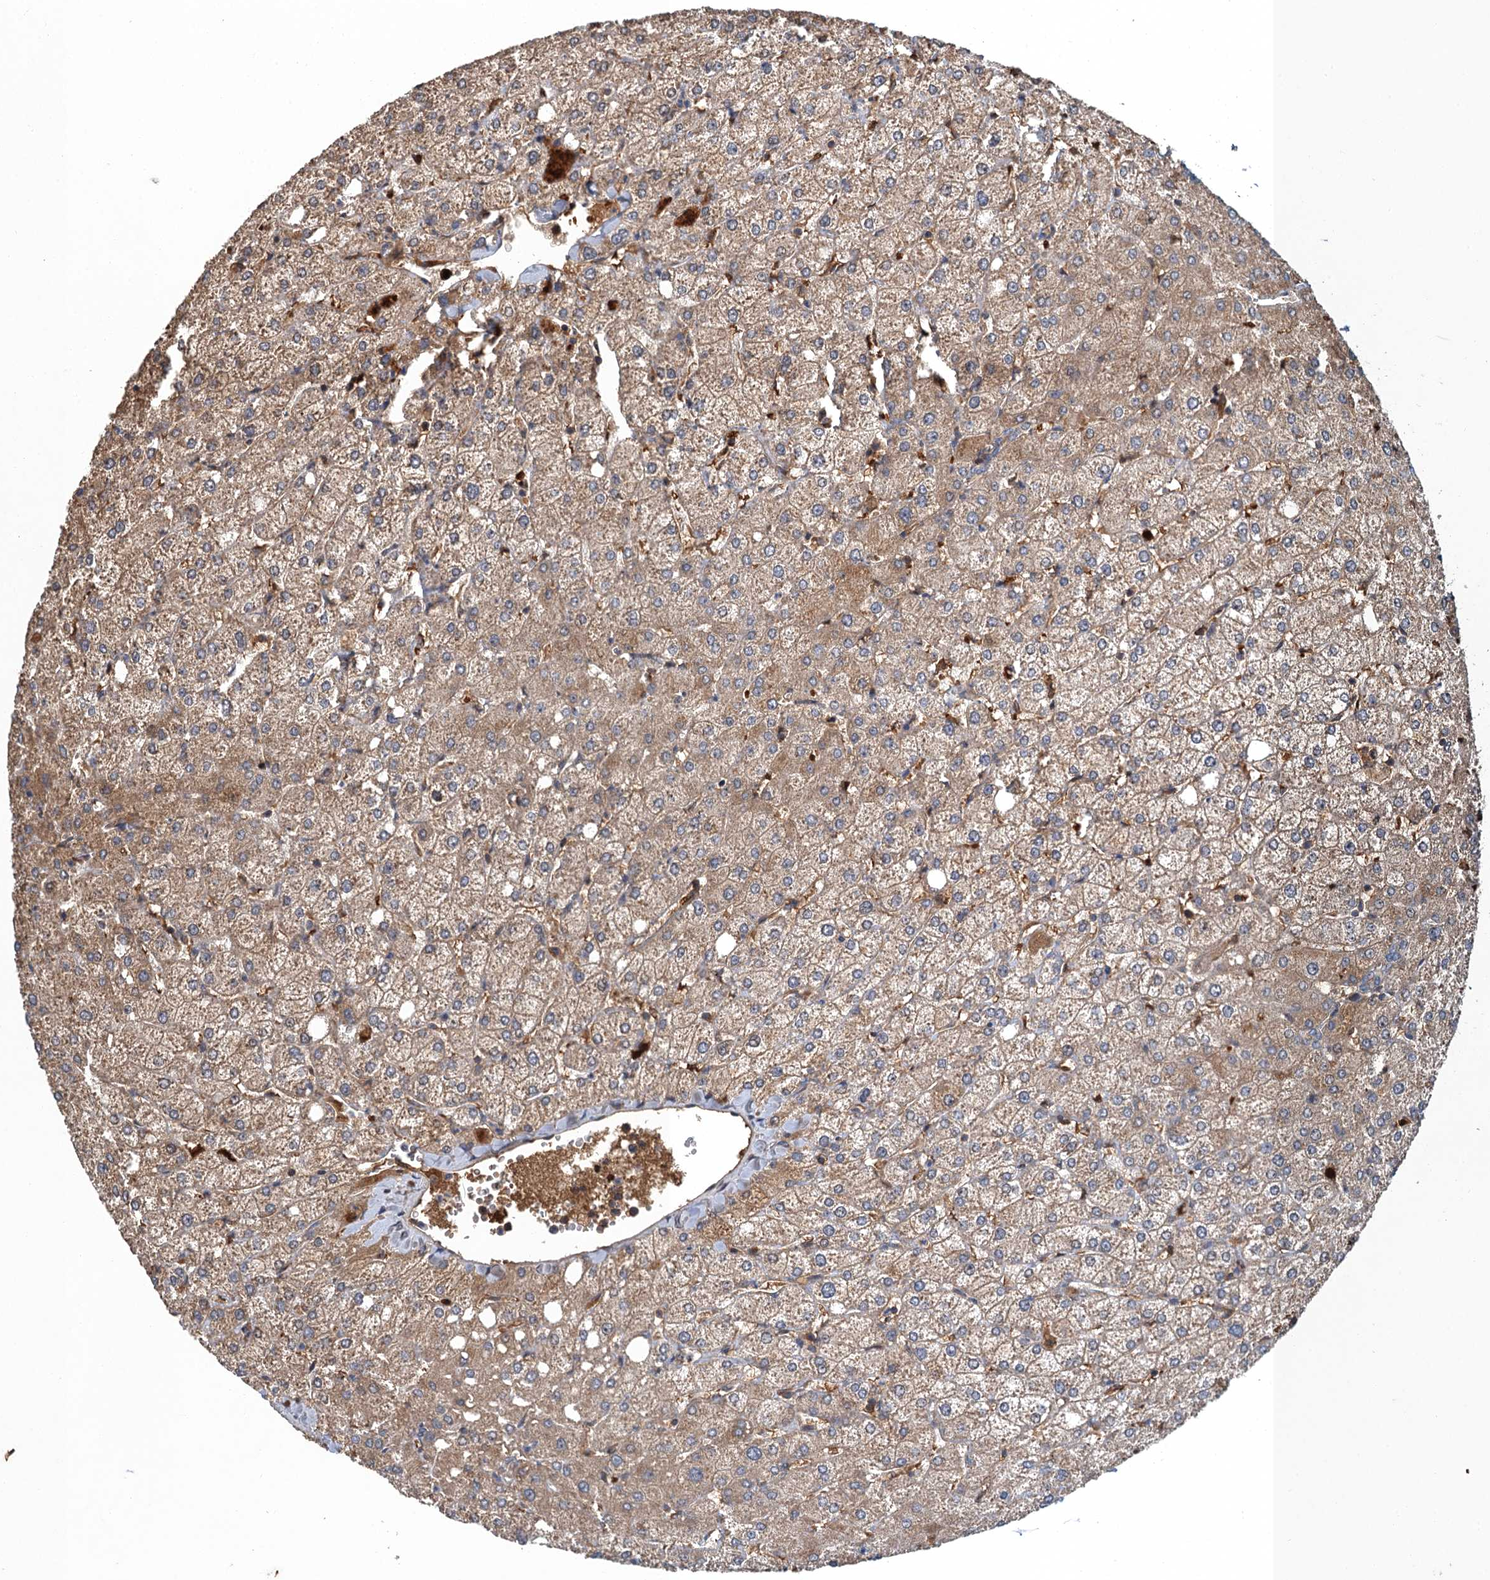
{"staining": {"intensity": "weak", "quantity": "25%-75%", "location": "cytoplasmic/membranous"}, "tissue": "liver", "cell_type": "Cholangiocytes", "image_type": "normal", "snomed": [{"axis": "morphology", "description": "Normal tissue, NOS"}, {"axis": "topography", "description": "Liver"}], "caption": "Immunohistochemical staining of unremarkable liver shows 25%-75% levels of weak cytoplasmic/membranous protein staining in about 25%-75% of cholangiocytes. (Brightfield microscopy of DAB IHC at high magnification).", "gene": "SNX32", "patient": {"sex": "female", "age": 54}}